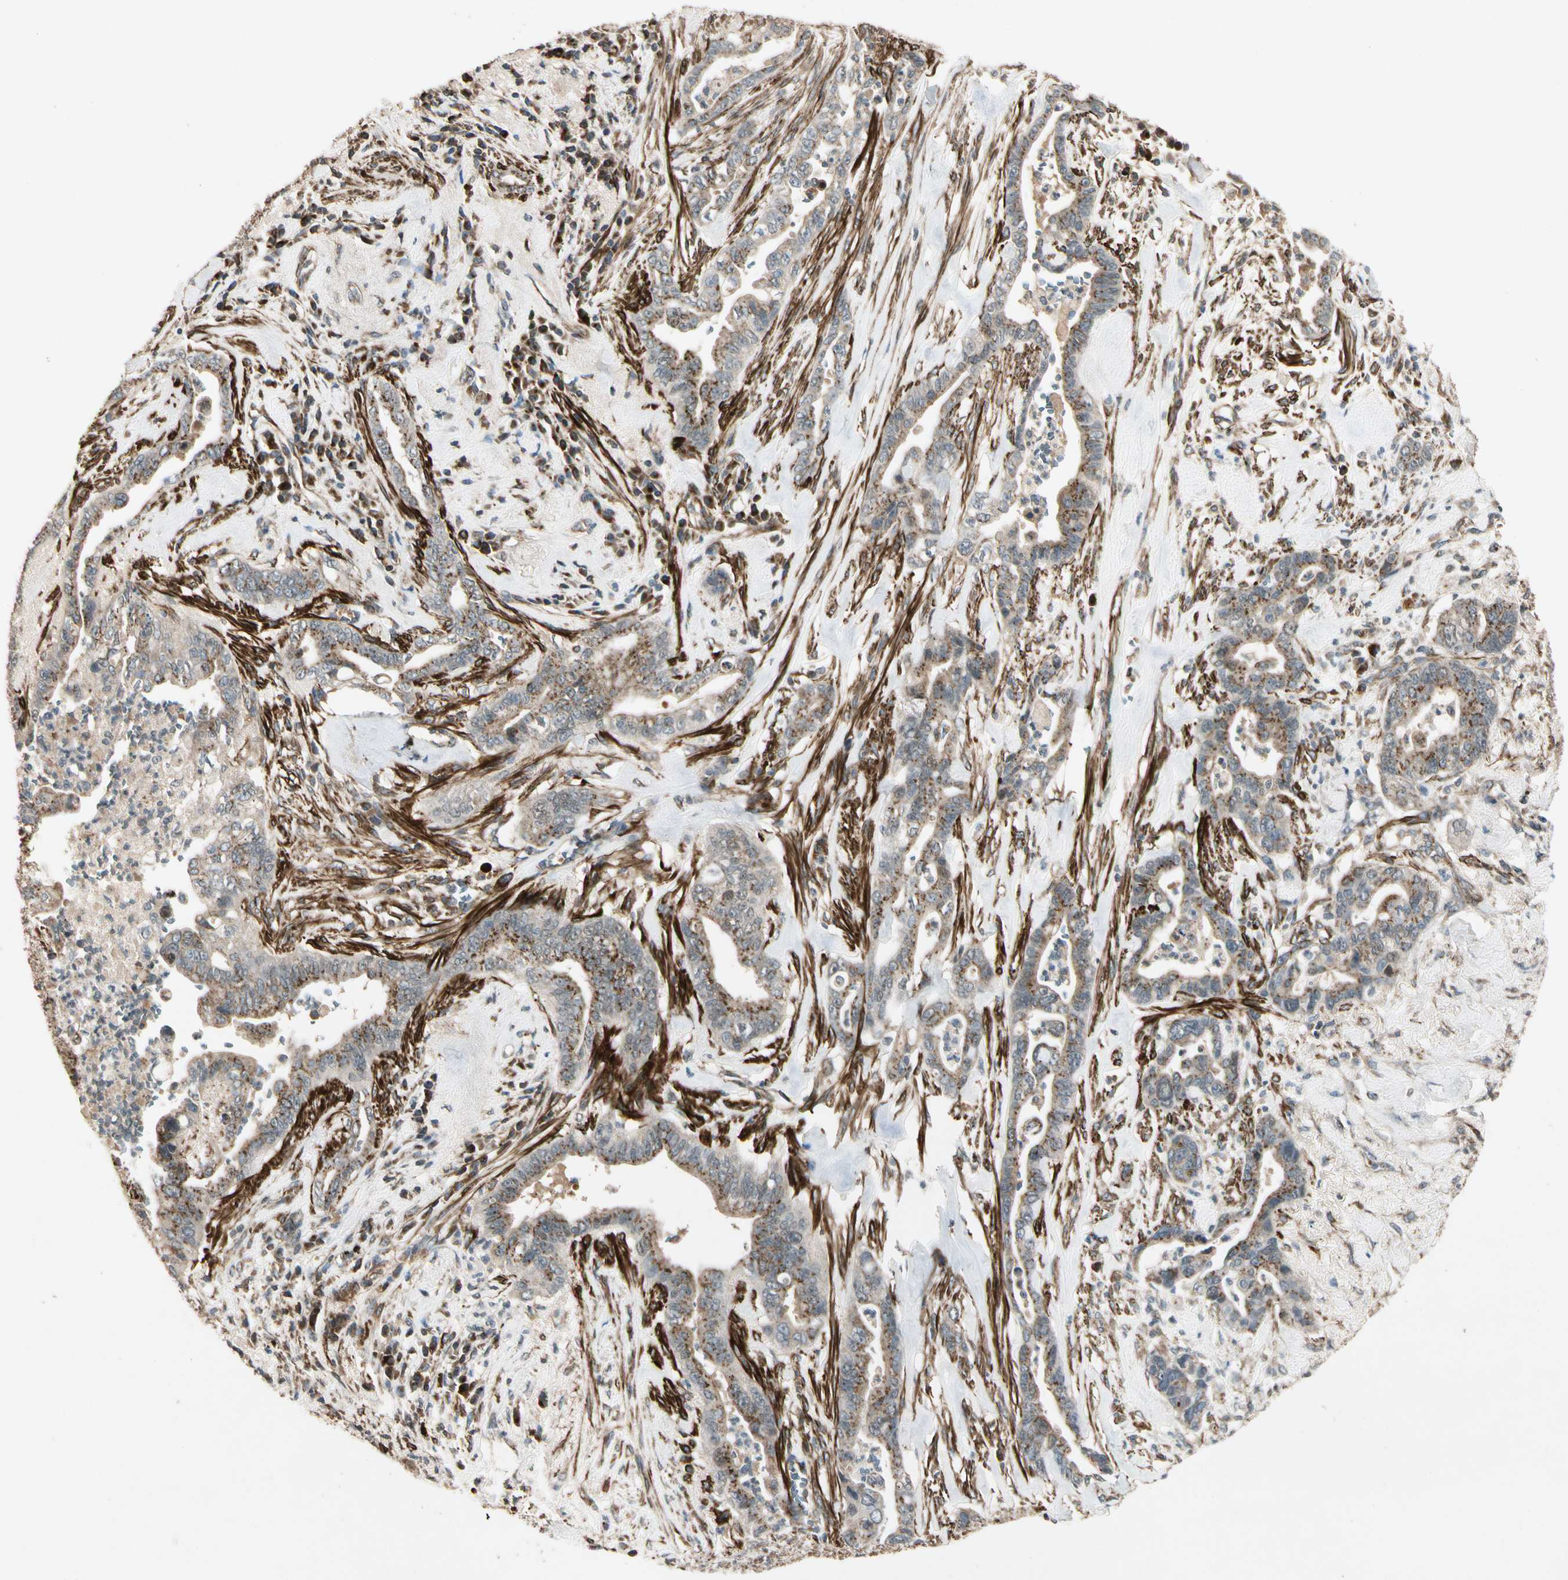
{"staining": {"intensity": "moderate", "quantity": ">75%", "location": "cytoplasmic/membranous"}, "tissue": "pancreatic cancer", "cell_type": "Tumor cells", "image_type": "cancer", "snomed": [{"axis": "morphology", "description": "Adenocarcinoma, NOS"}, {"axis": "topography", "description": "Pancreas"}], "caption": "Protein expression analysis of human pancreatic adenocarcinoma reveals moderate cytoplasmic/membranous expression in about >75% of tumor cells. The protein is stained brown, and the nuclei are stained in blue (DAB (3,3'-diaminobenzidine) IHC with brightfield microscopy, high magnification).", "gene": "GCK", "patient": {"sex": "male", "age": 70}}